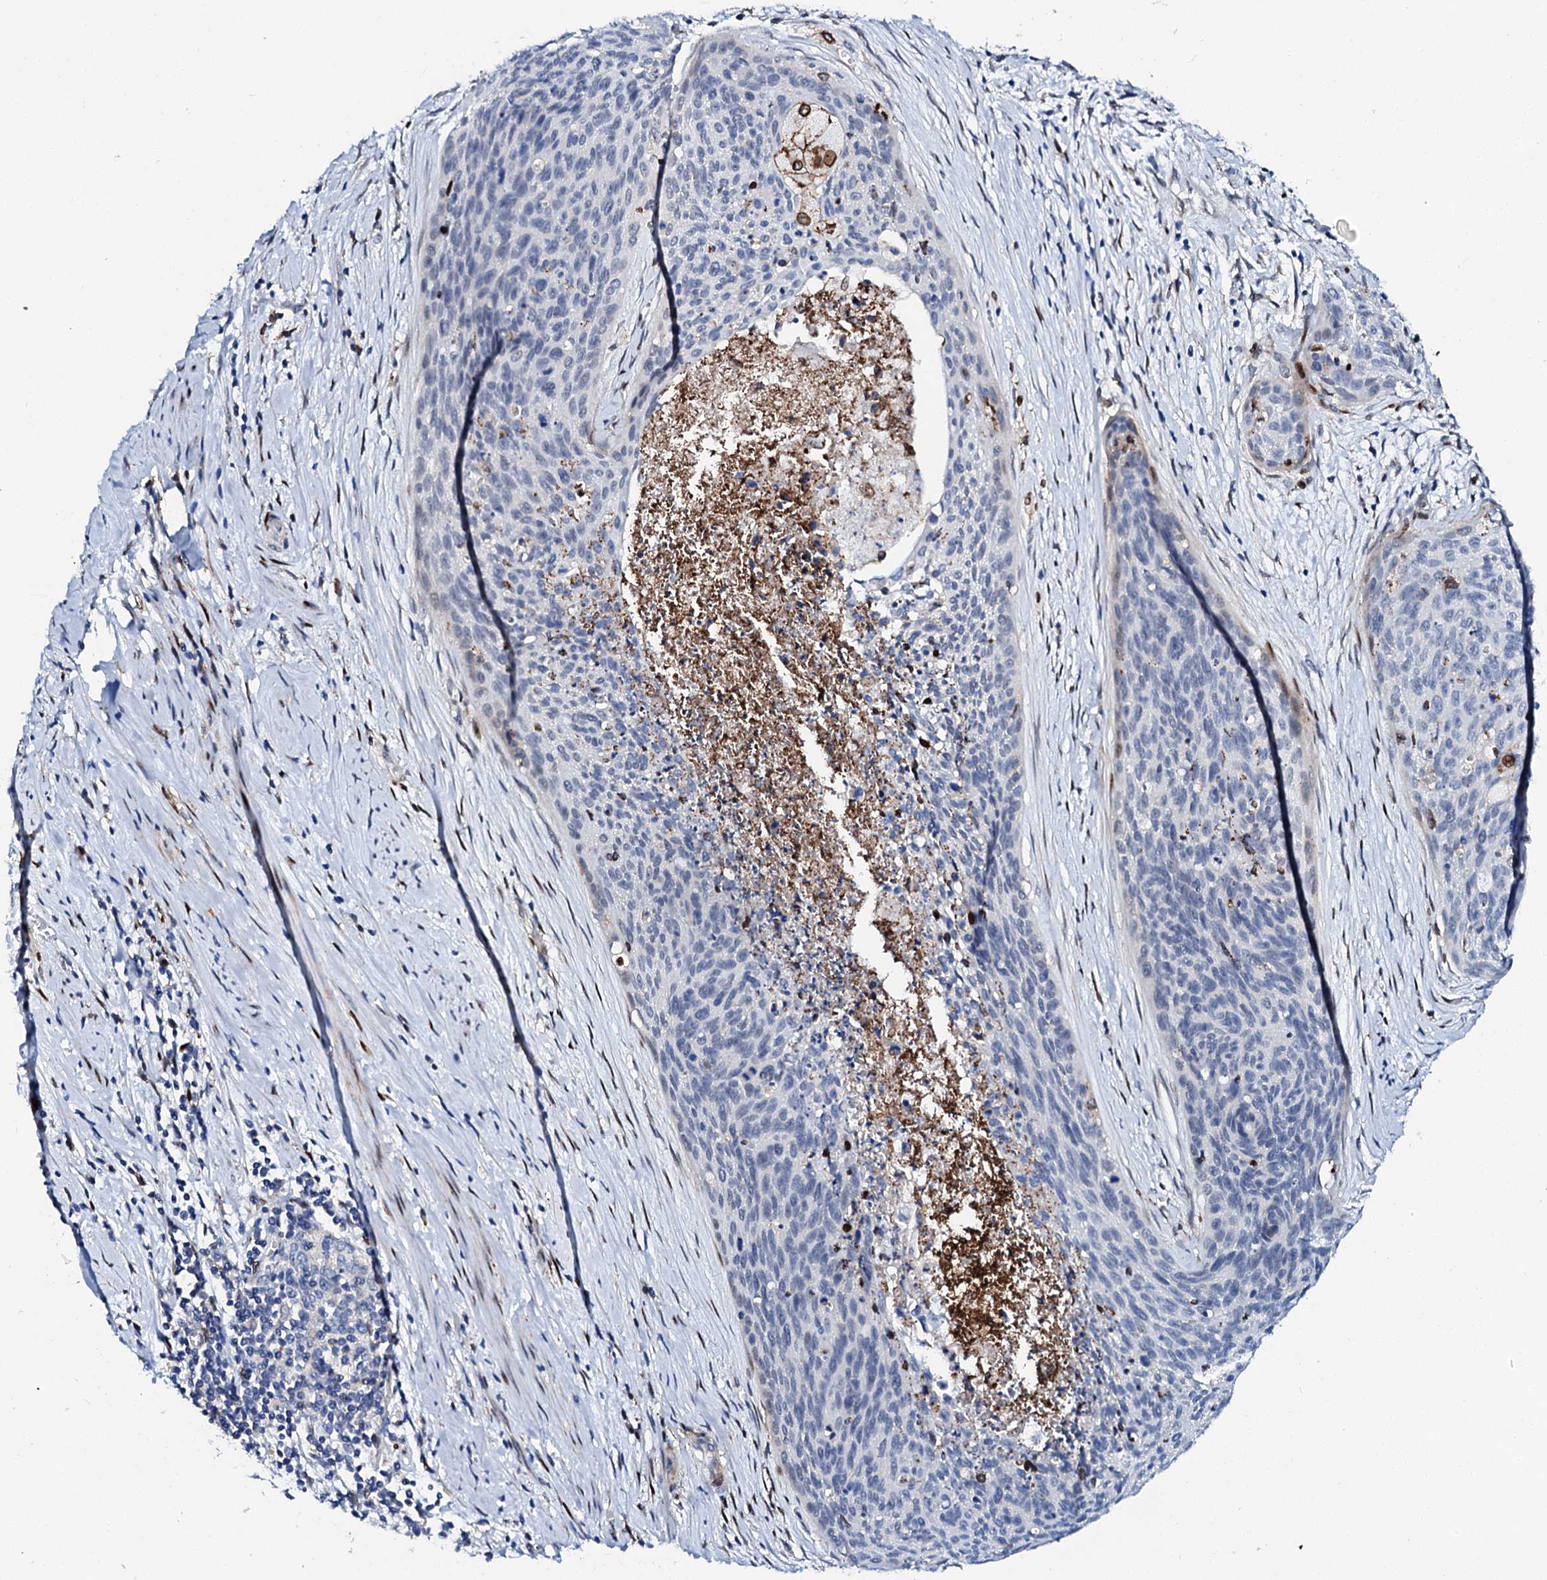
{"staining": {"intensity": "negative", "quantity": "none", "location": "none"}, "tissue": "cervical cancer", "cell_type": "Tumor cells", "image_type": "cancer", "snomed": [{"axis": "morphology", "description": "Squamous cell carcinoma, NOS"}, {"axis": "topography", "description": "Cervix"}], "caption": "Micrograph shows no significant protein positivity in tumor cells of squamous cell carcinoma (cervical).", "gene": "MED13L", "patient": {"sex": "female", "age": 55}}